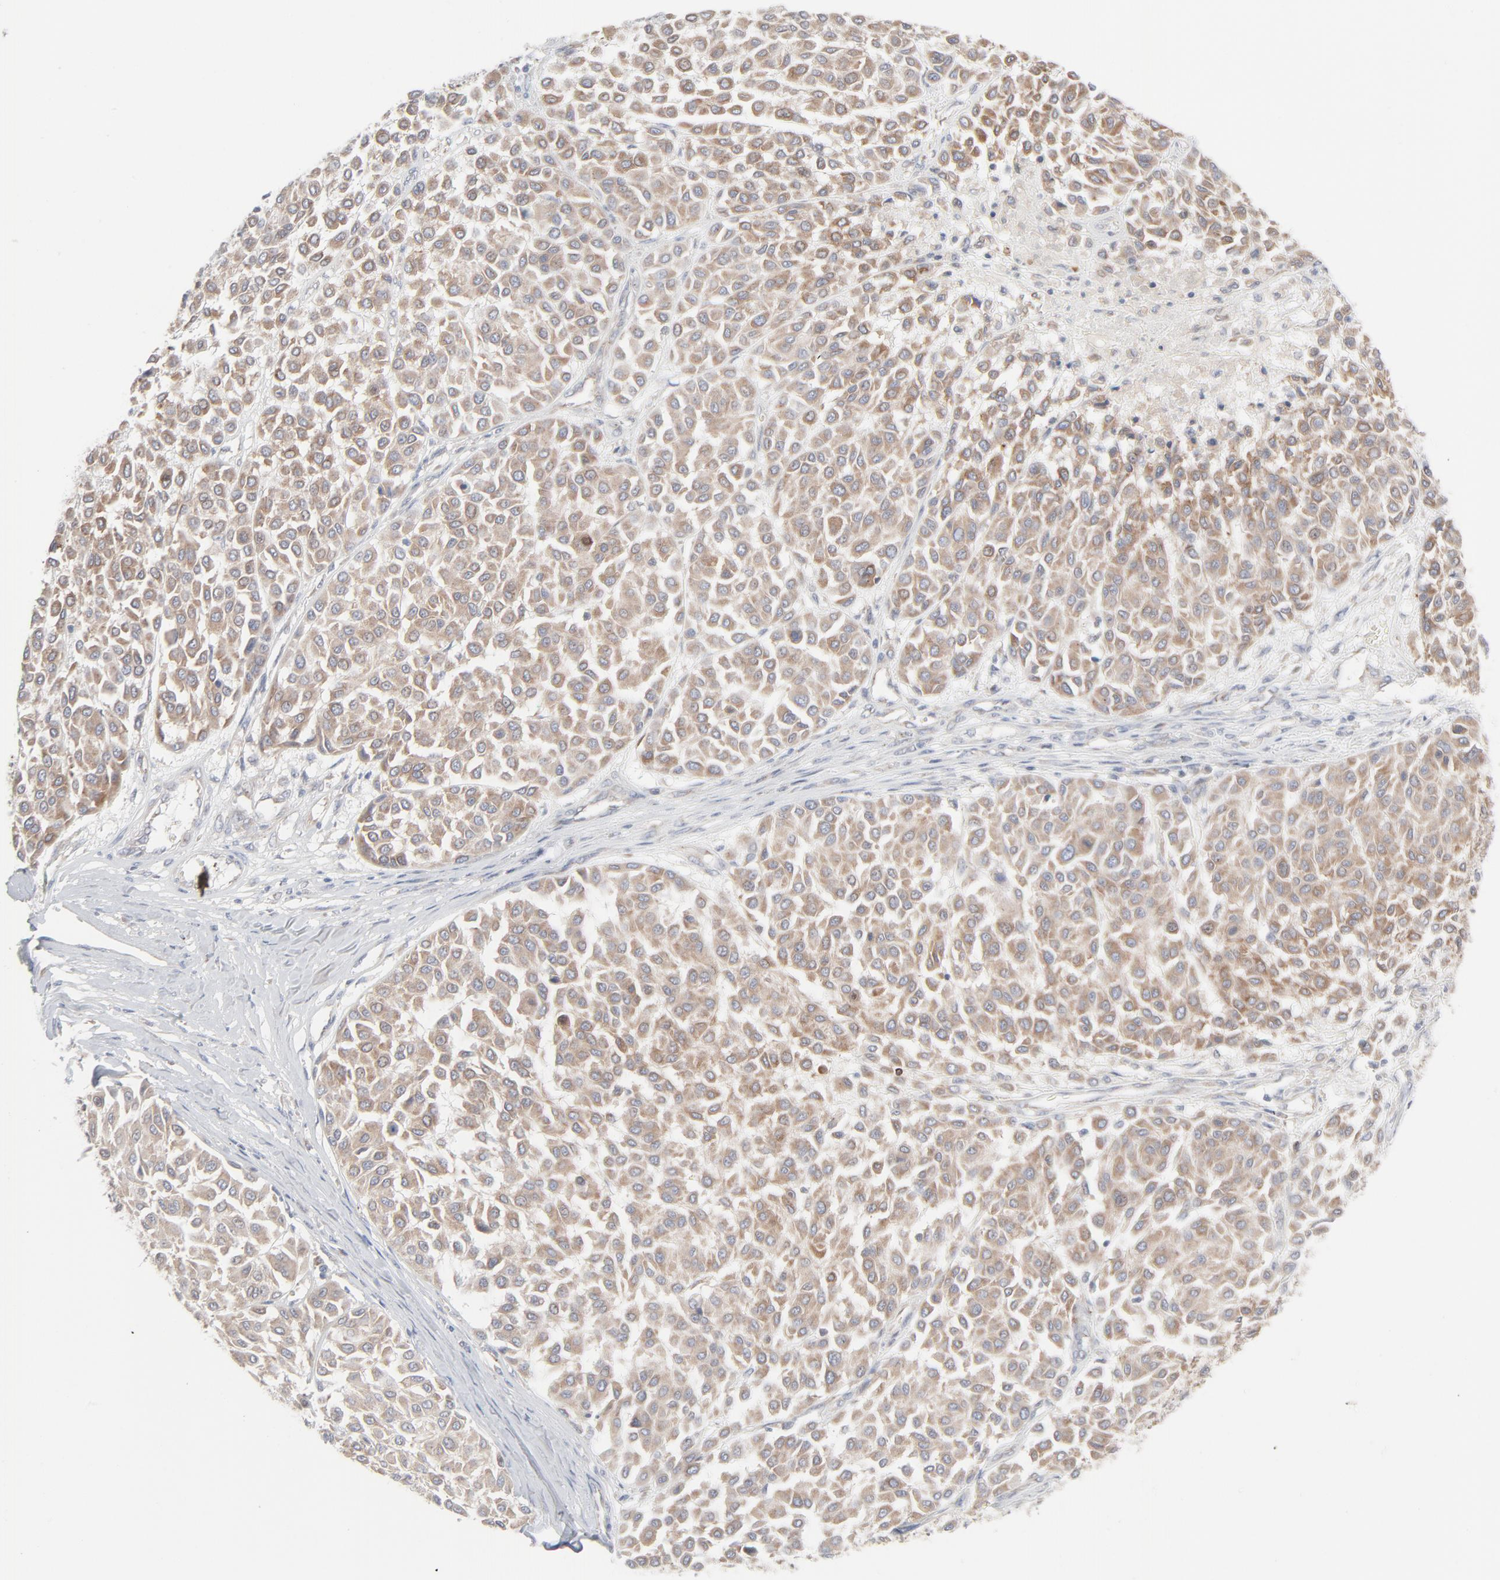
{"staining": {"intensity": "weak", "quantity": ">75%", "location": "cytoplasmic/membranous"}, "tissue": "melanoma", "cell_type": "Tumor cells", "image_type": "cancer", "snomed": [{"axis": "morphology", "description": "Malignant melanoma, Metastatic site"}, {"axis": "topography", "description": "Soft tissue"}], "caption": "Protein staining of melanoma tissue displays weak cytoplasmic/membranous positivity in approximately >75% of tumor cells. (IHC, brightfield microscopy, high magnification).", "gene": "KDSR", "patient": {"sex": "male", "age": 41}}